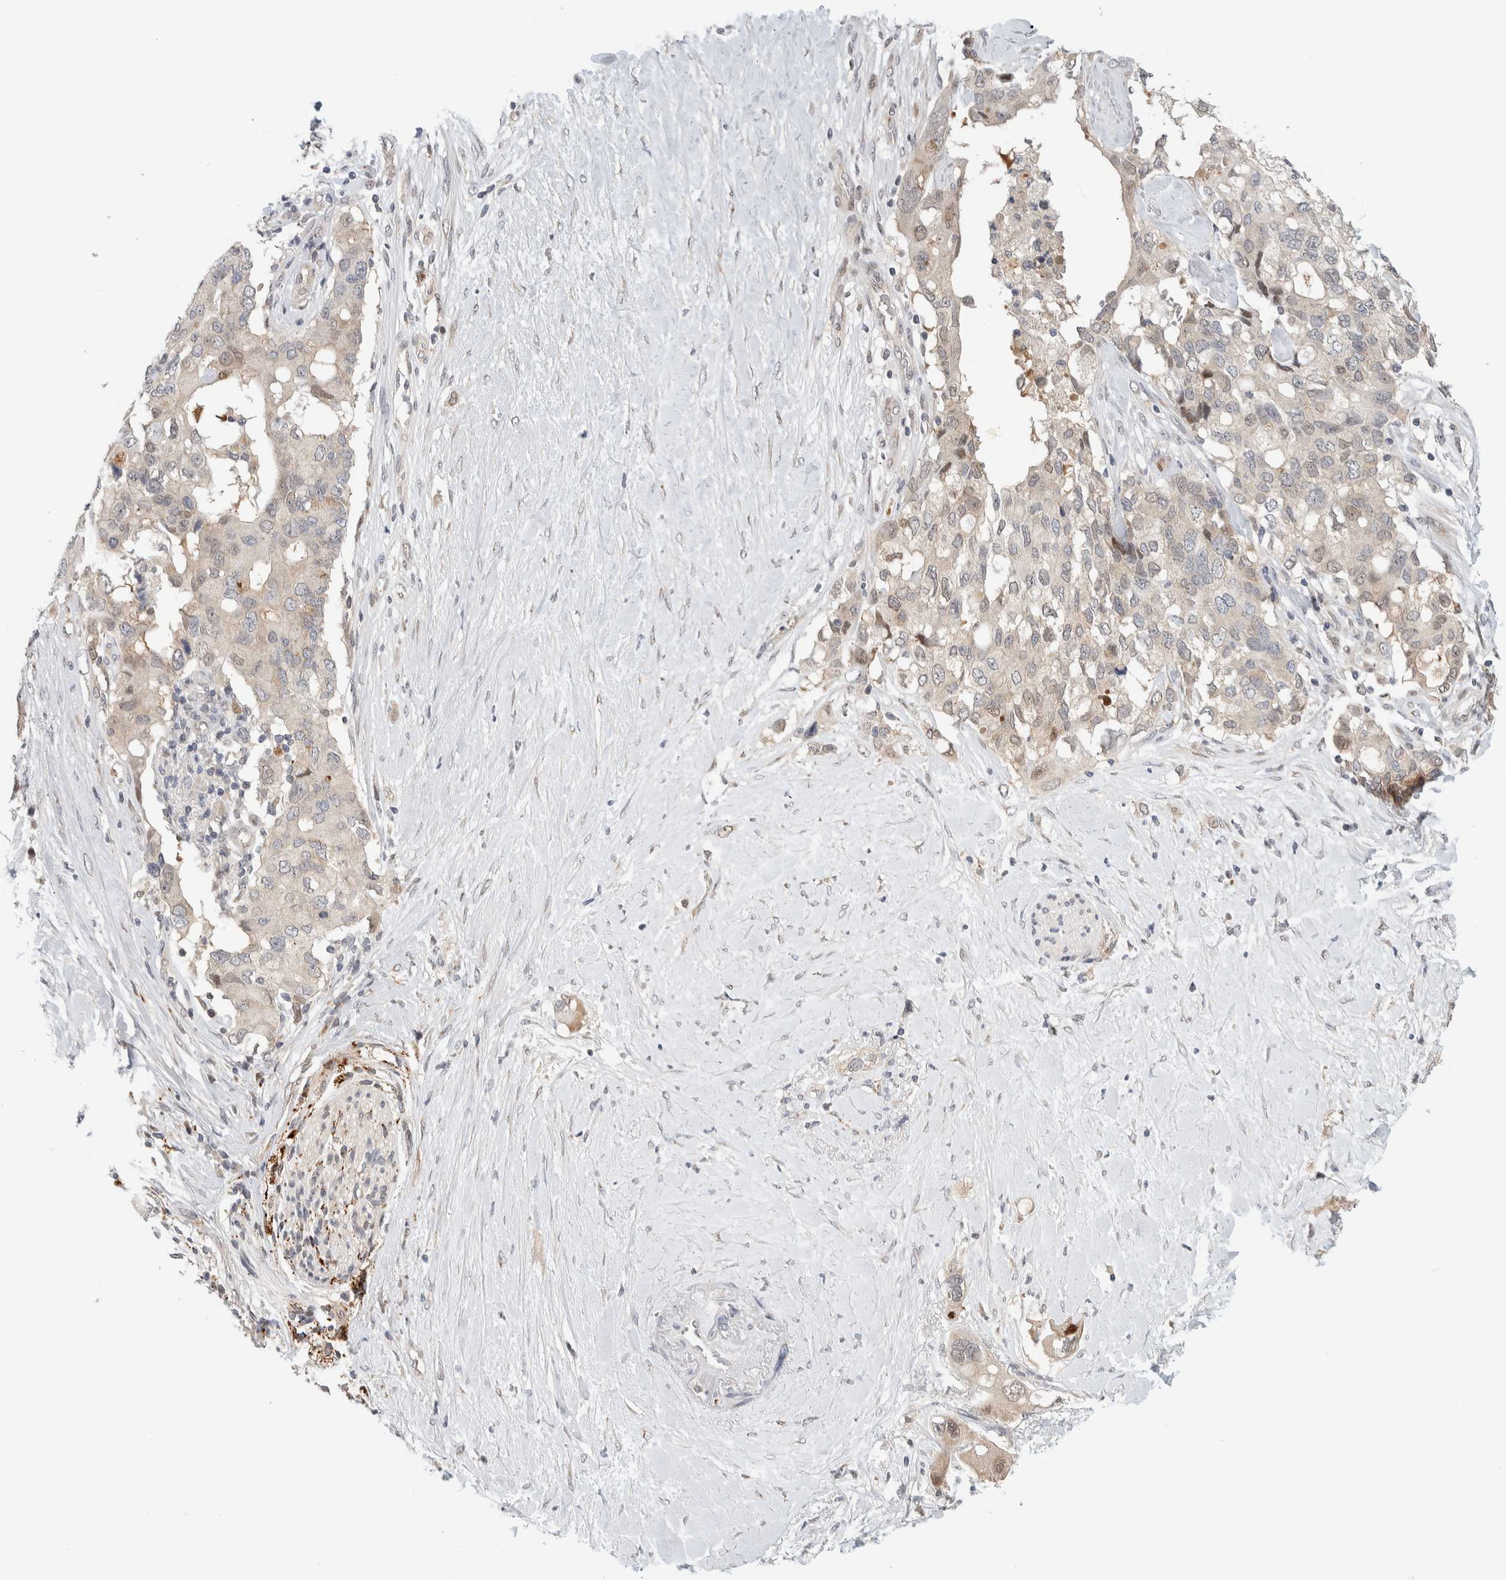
{"staining": {"intensity": "weak", "quantity": "25%-75%", "location": "cytoplasmic/membranous"}, "tissue": "pancreatic cancer", "cell_type": "Tumor cells", "image_type": "cancer", "snomed": [{"axis": "morphology", "description": "Adenocarcinoma, NOS"}, {"axis": "topography", "description": "Pancreas"}], "caption": "There is low levels of weak cytoplasmic/membranous positivity in tumor cells of adenocarcinoma (pancreatic), as demonstrated by immunohistochemical staining (brown color).", "gene": "NCR3LG1", "patient": {"sex": "female", "age": 56}}